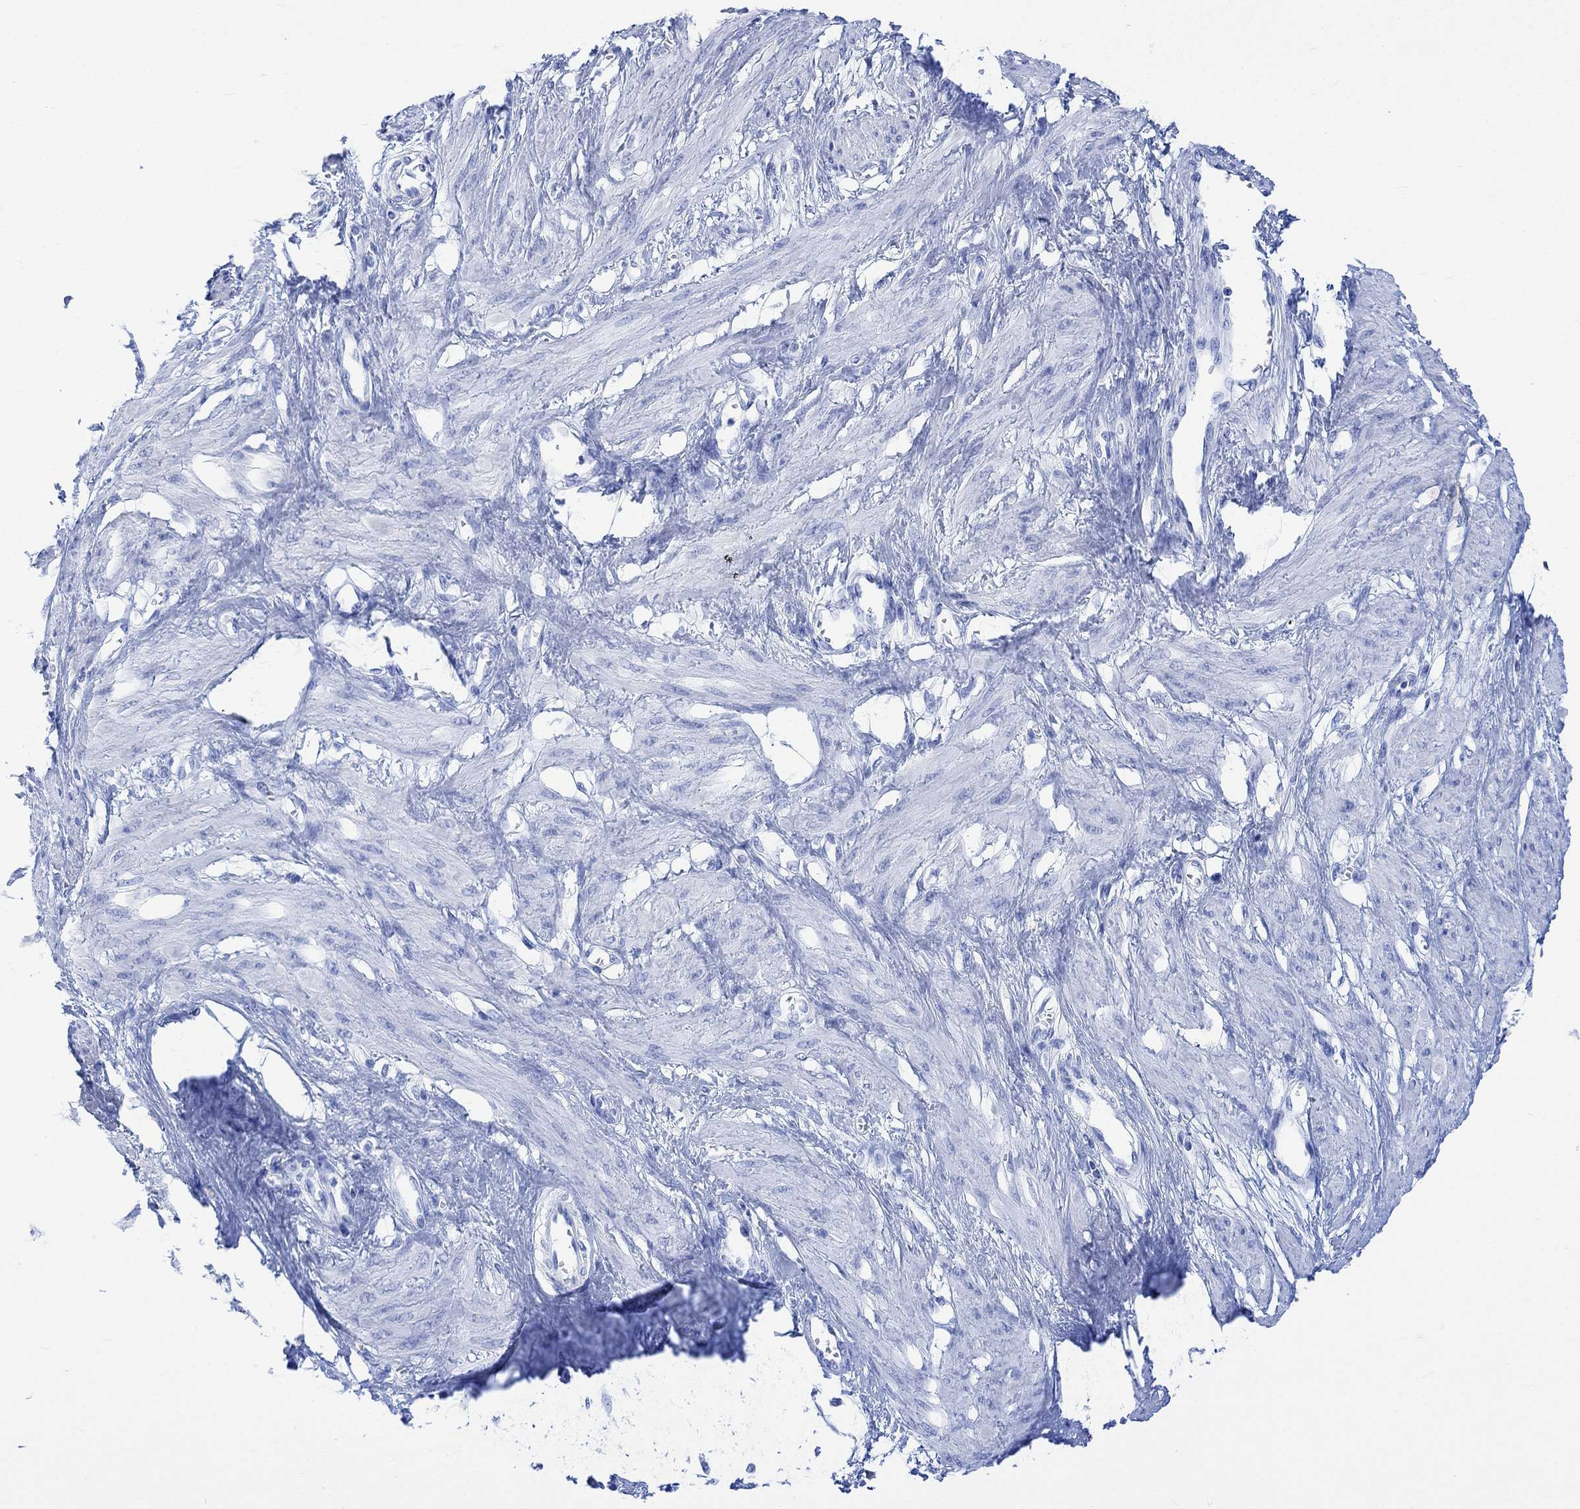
{"staining": {"intensity": "negative", "quantity": "none", "location": "none"}, "tissue": "smooth muscle", "cell_type": "Smooth muscle cells", "image_type": "normal", "snomed": [{"axis": "morphology", "description": "Normal tissue, NOS"}, {"axis": "topography", "description": "Smooth muscle"}, {"axis": "topography", "description": "Uterus"}], "caption": "Smooth muscle cells show no significant protein positivity in benign smooth muscle. Brightfield microscopy of immunohistochemistry (IHC) stained with DAB (brown) and hematoxylin (blue), captured at high magnification.", "gene": "CELF4", "patient": {"sex": "female", "age": 39}}